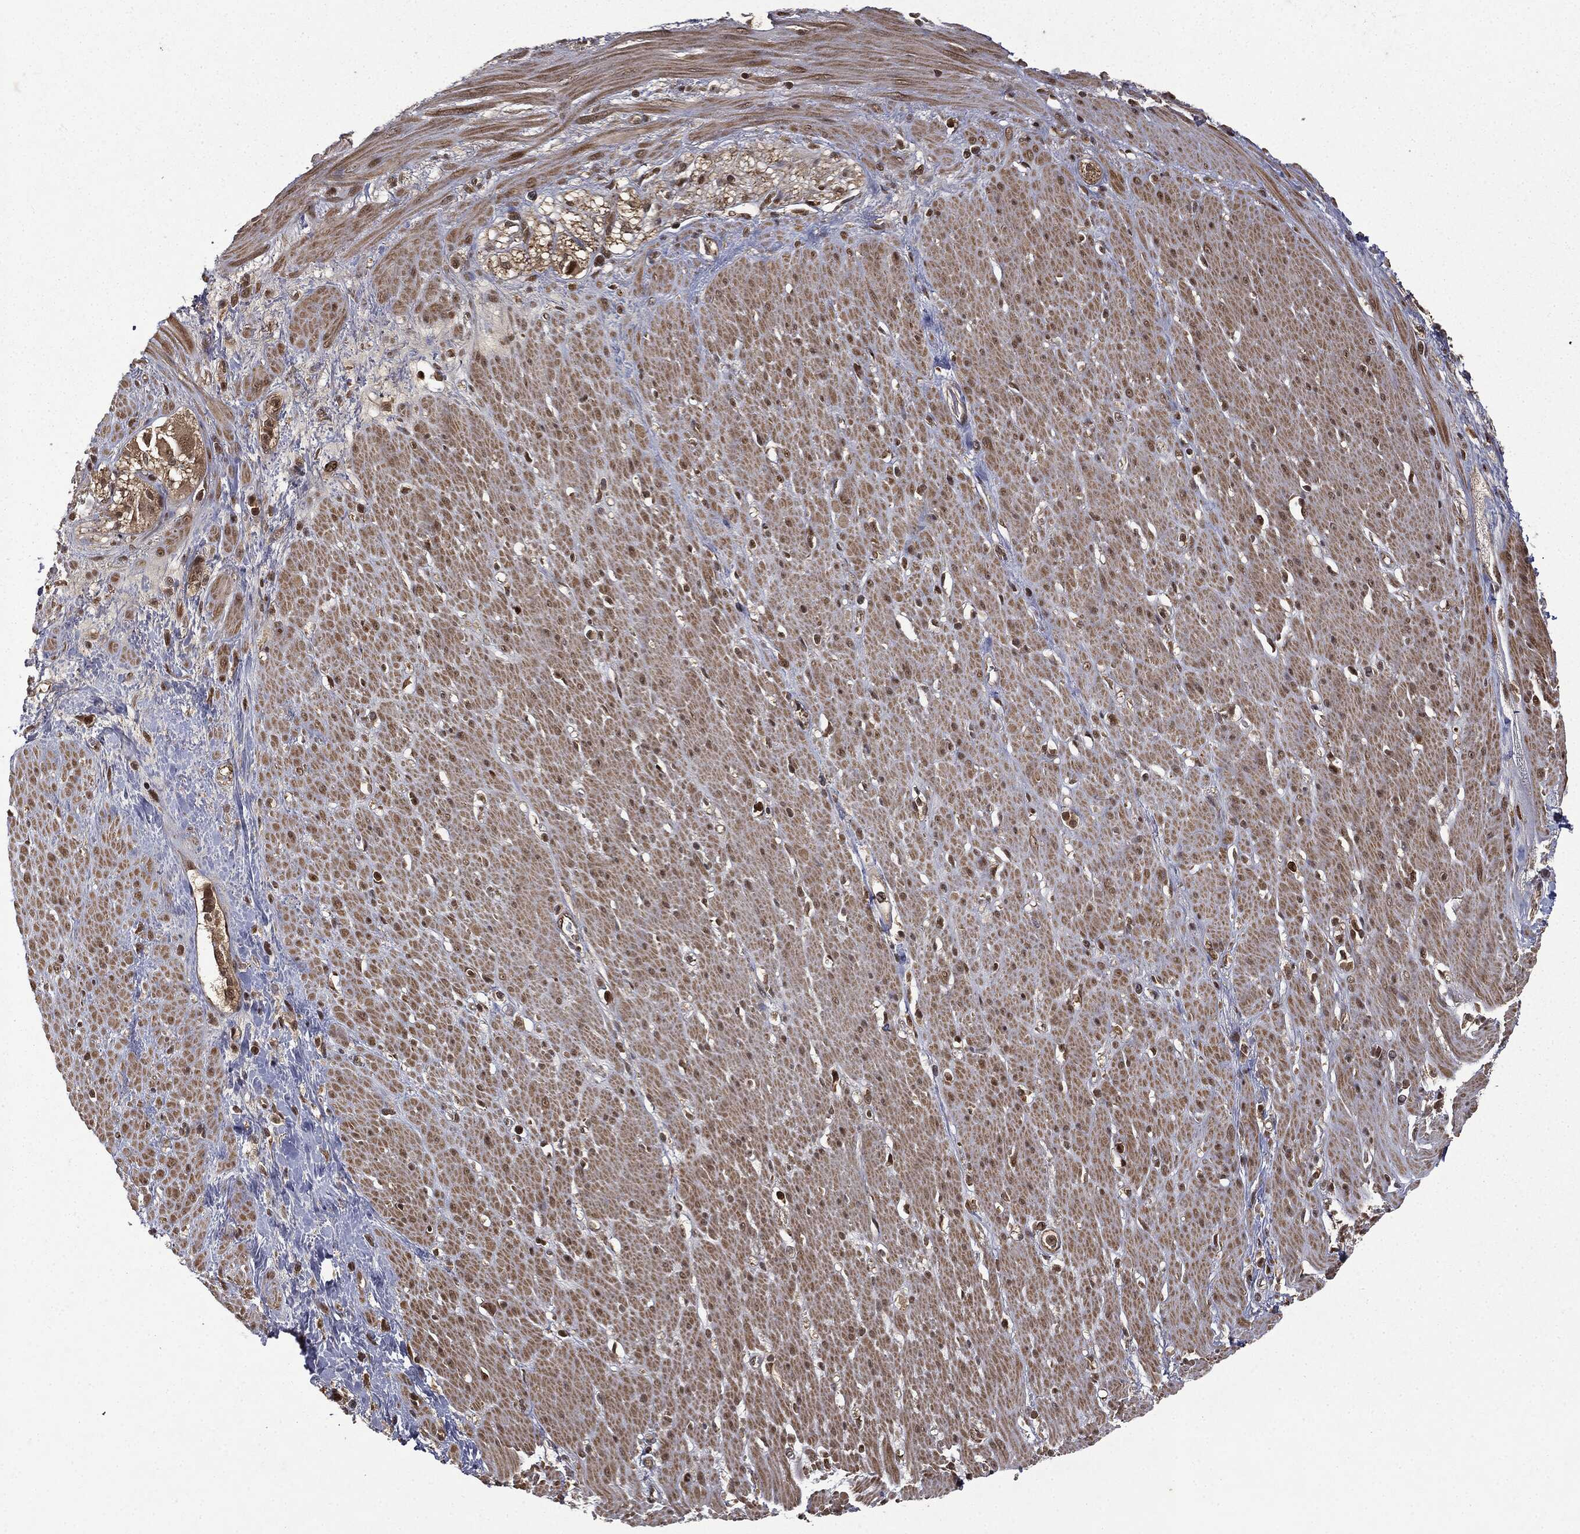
{"staining": {"intensity": "weak", "quantity": ">75%", "location": "cytoplasmic/membranous"}, "tissue": "smooth muscle", "cell_type": "Smooth muscle cells", "image_type": "normal", "snomed": [{"axis": "morphology", "description": "Normal tissue, NOS"}, {"axis": "topography", "description": "Soft tissue"}, {"axis": "topography", "description": "Smooth muscle"}], "caption": "Immunohistochemistry of benign human smooth muscle shows low levels of weak cytoplasmic/membranous positivity in about >75% of smooth muscle cells. The staining is performed using DAB brown chromogen to label protein expression. The nuclei are counter-stained blue using hematoxylin.", "gene": "ZNHIT6", "patient": {"sex": "male", "age": 72}}